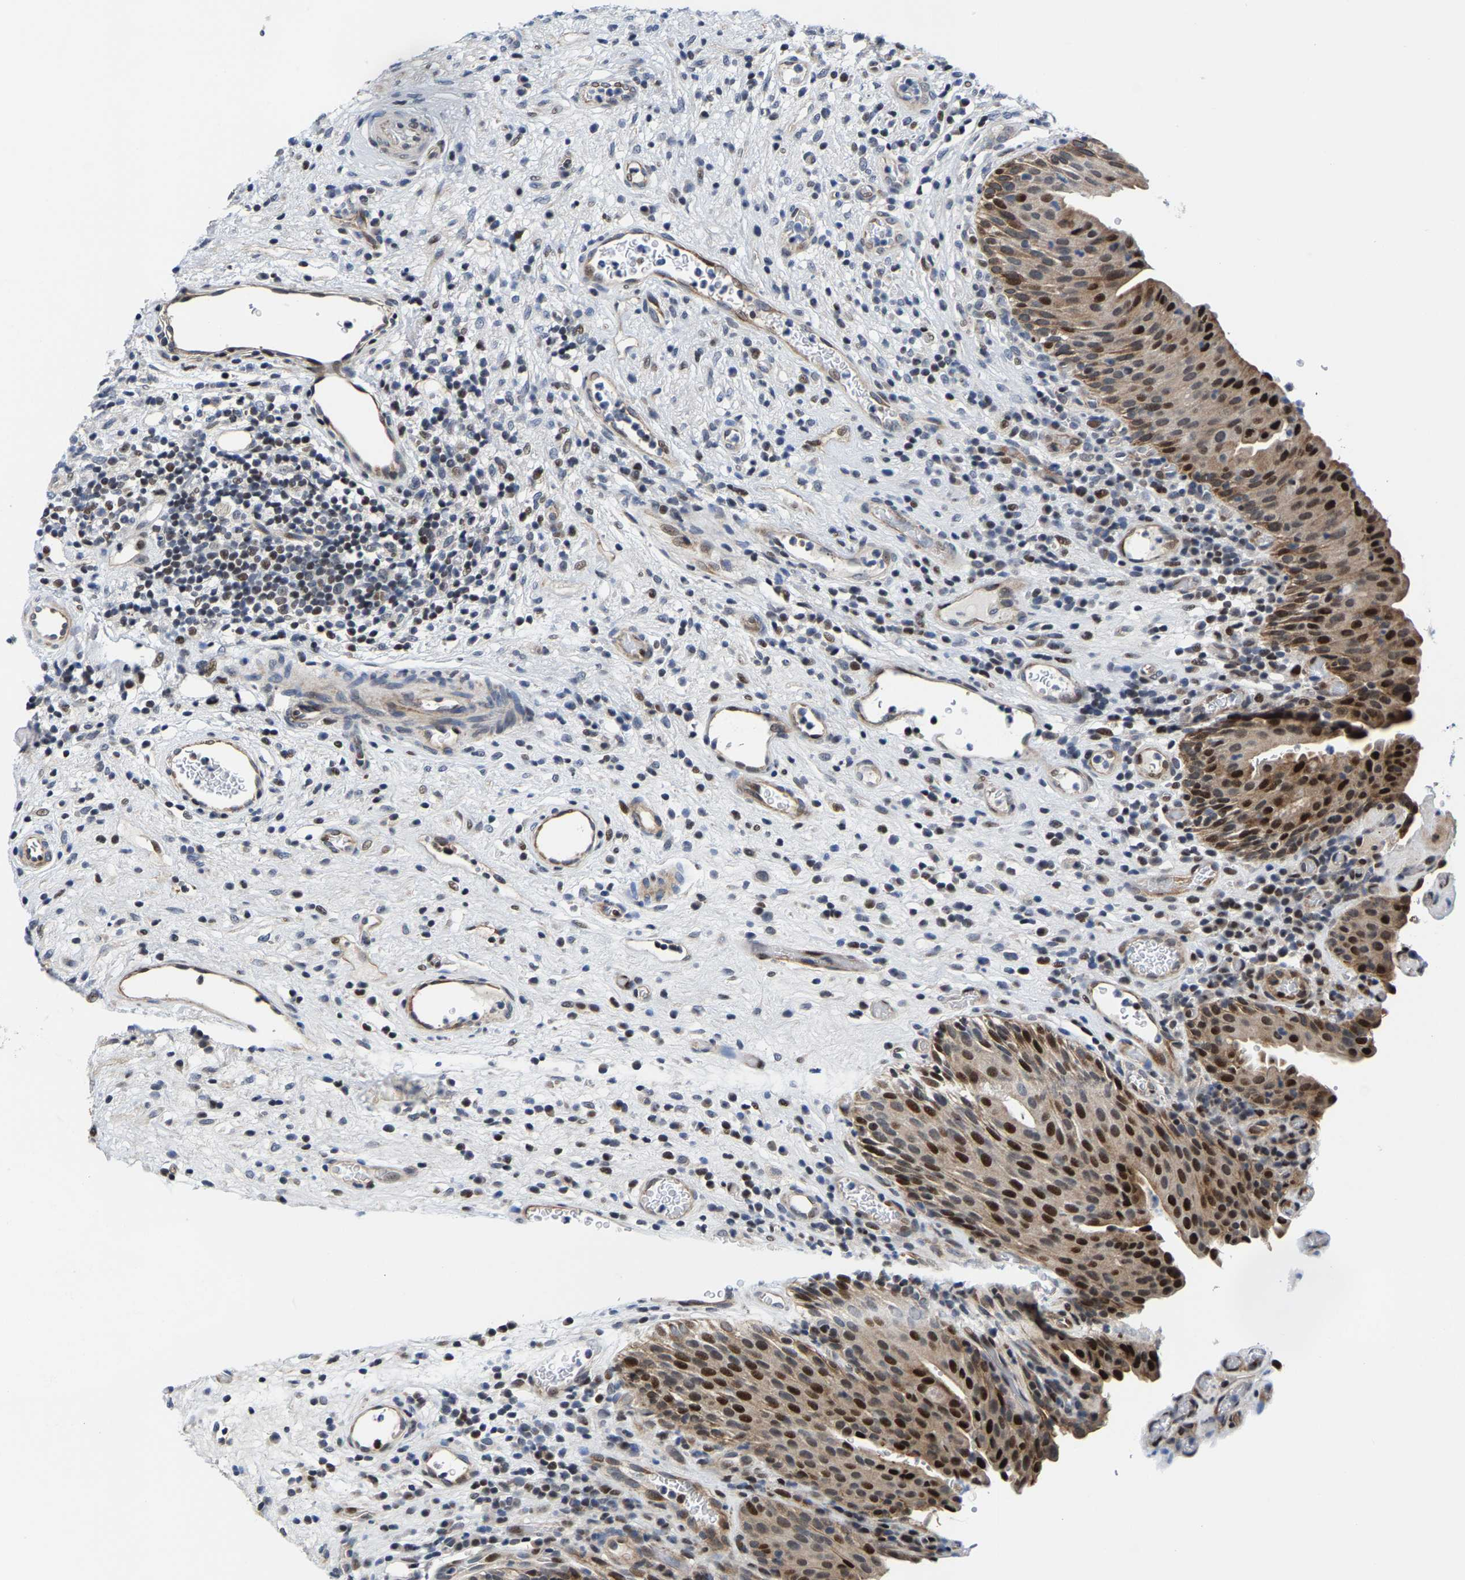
{"staining": {"intensity": "strong", "quantity": ">75%", "location": "cytoplasmic/membranous,nuclear"}, "tissue": "urothelial cancer", "cell_type": "Tumor cells", "image_type": "cancer", "snomed": [{"axis": "morphology", "description": "Urothelial carcinoma, High grade"}, {"axis": "topography", "description": "Urinary bladder"}], "caption": "The photomicrograph exhibits a brown stain indicating the presence of a protein in the cytoplasmic/membranous and nuclear of tumor cells in high-grade urothelial carcinoma.", "gene": "GTPBP10", "patient": {"sex": "male", "age": 74}}